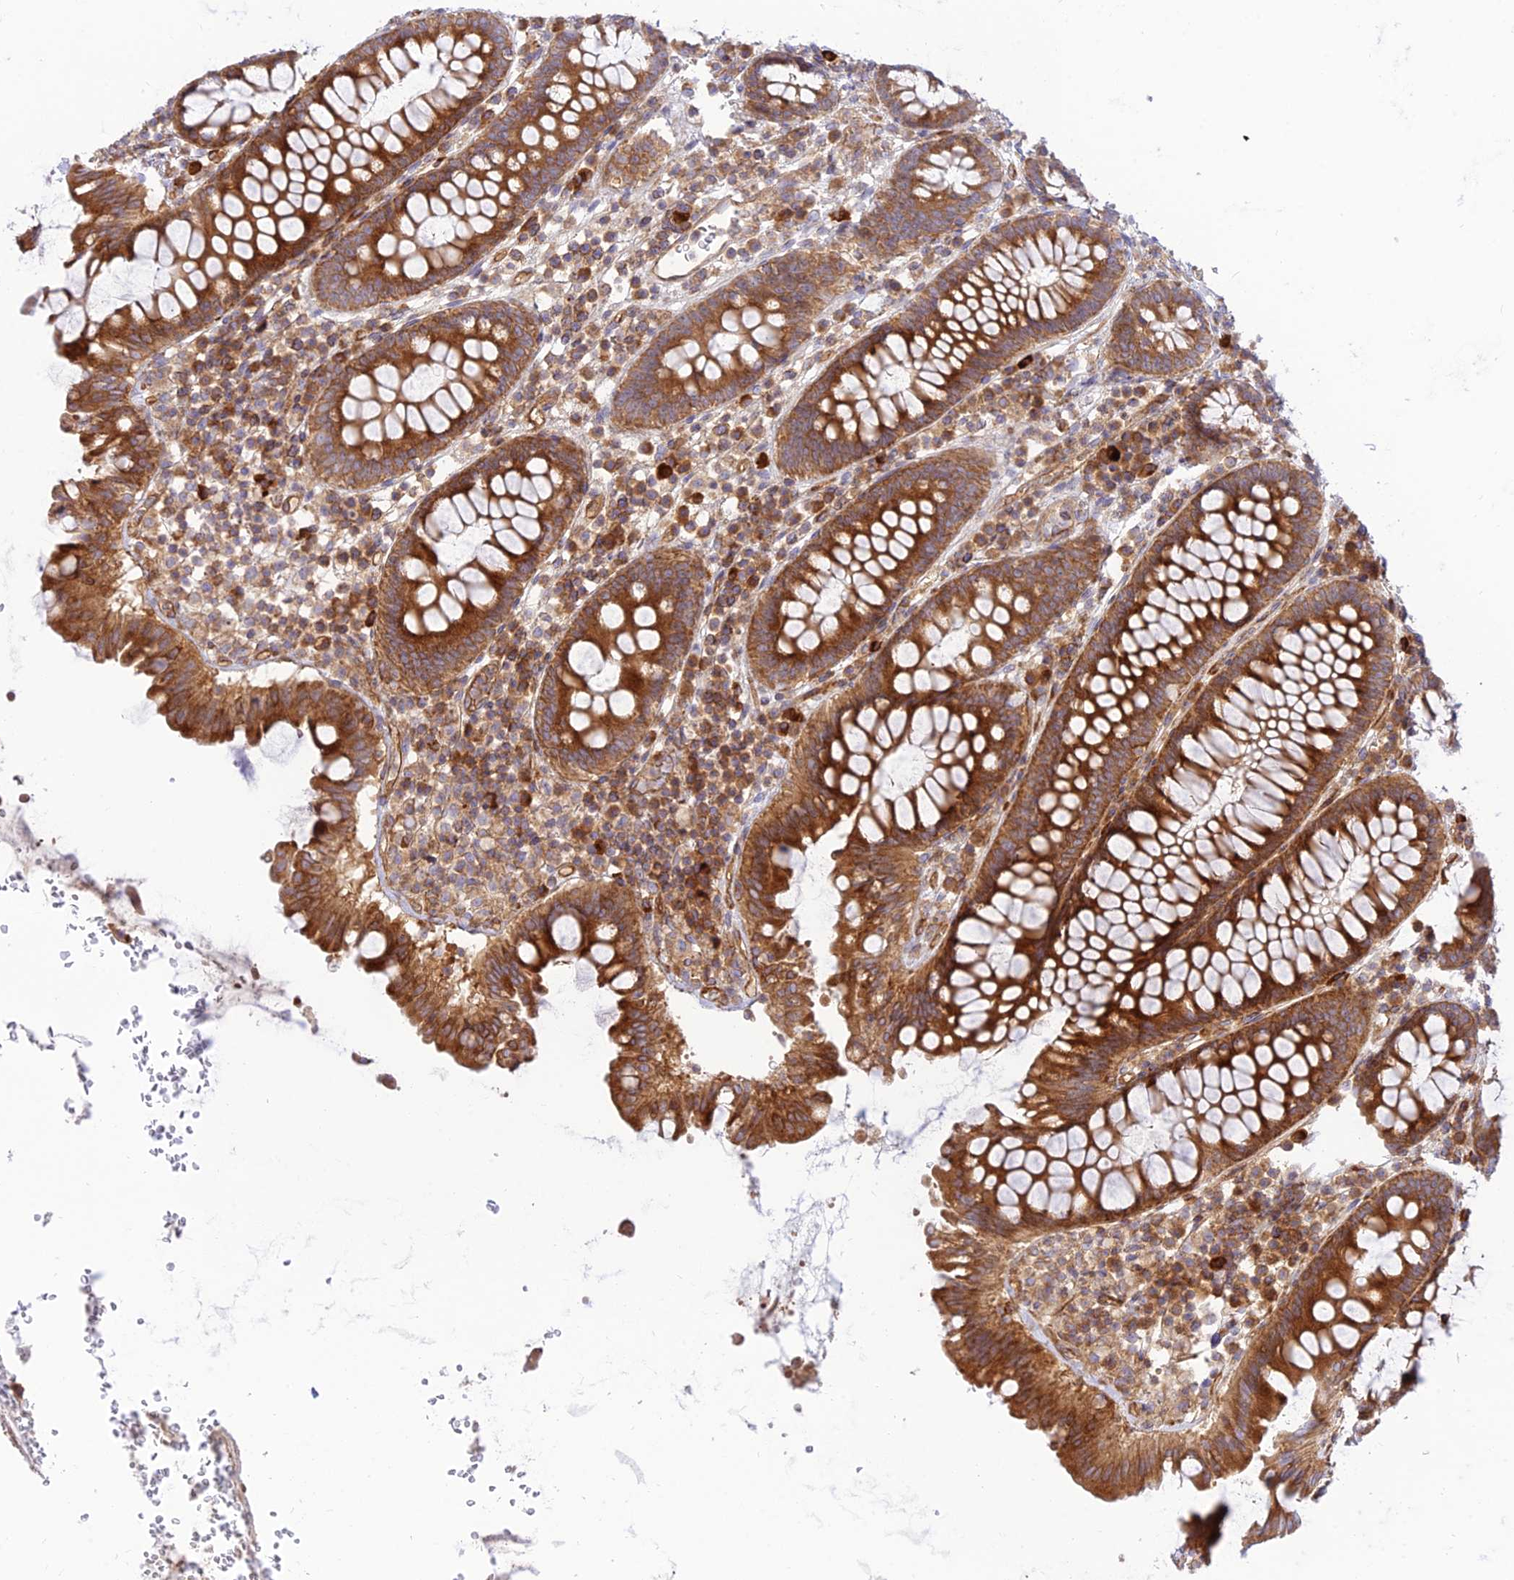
{"staining": {"intensity": "moderate", "quantity": ">75%", "location": "cytoplasmic/membranous"}, "tissue": "colorectal cancer", "cell_type": "Tumor cells", "image_type": "cancer", "snomed": [{"axis": "morphology", "description": "Normal tissue, NOS"}, {"axis": "morphology", "description": "Adenocarcinoma, NOS"}, {"axis": "topography", "description": "Colon"}], "caption": "This photomicrograph exhibits immunohistochemistry staining of colorectal adenocarcinoma, with medium moderate cytoplasmic/membranous expression in approximately >75% of tumor cells.", "gene": "PIMREG", "patient": {"sex": "female", "age": 75}}